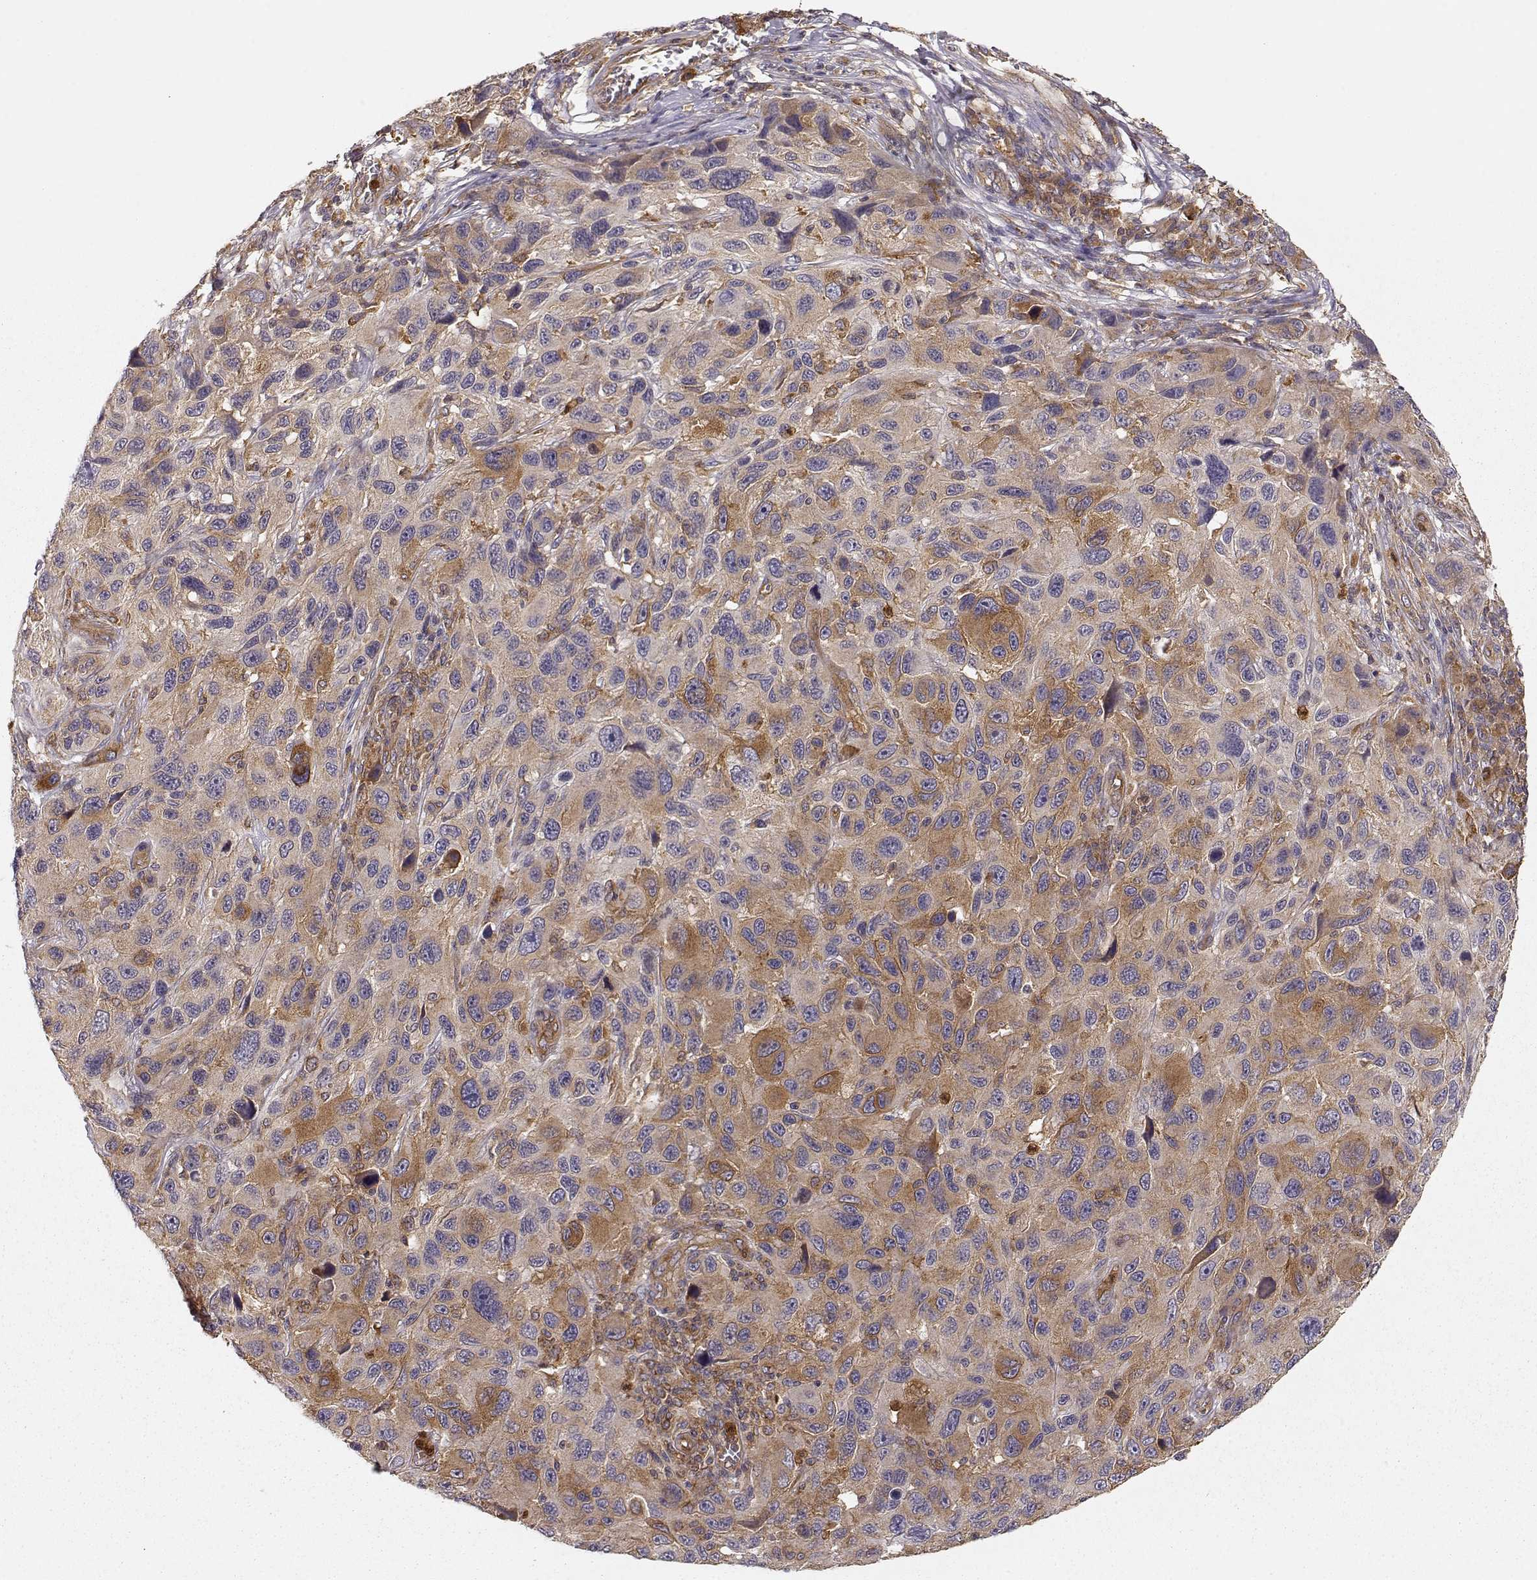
{"staining": {"intensity": "moderate", "quantity": "25%-75%", "location": "cytoplasmic/membranous"}, "tissue": "melanoma", "cell_type": "Tumor cells", "image_type": "cancer", "snomed": [{"axis": "morphology", "description": "Malignant melanoma, NOS"}, {"axis": "topography", "description": "Skin"}], "caption": "This is an image of immunohistochemistry staining of melanoma, which shows moderate positivity in the cytoplasmic/membranous of tumor cells.", "gene": "ARHGEF2", "patient": {"sex": "male", "age": 53}}